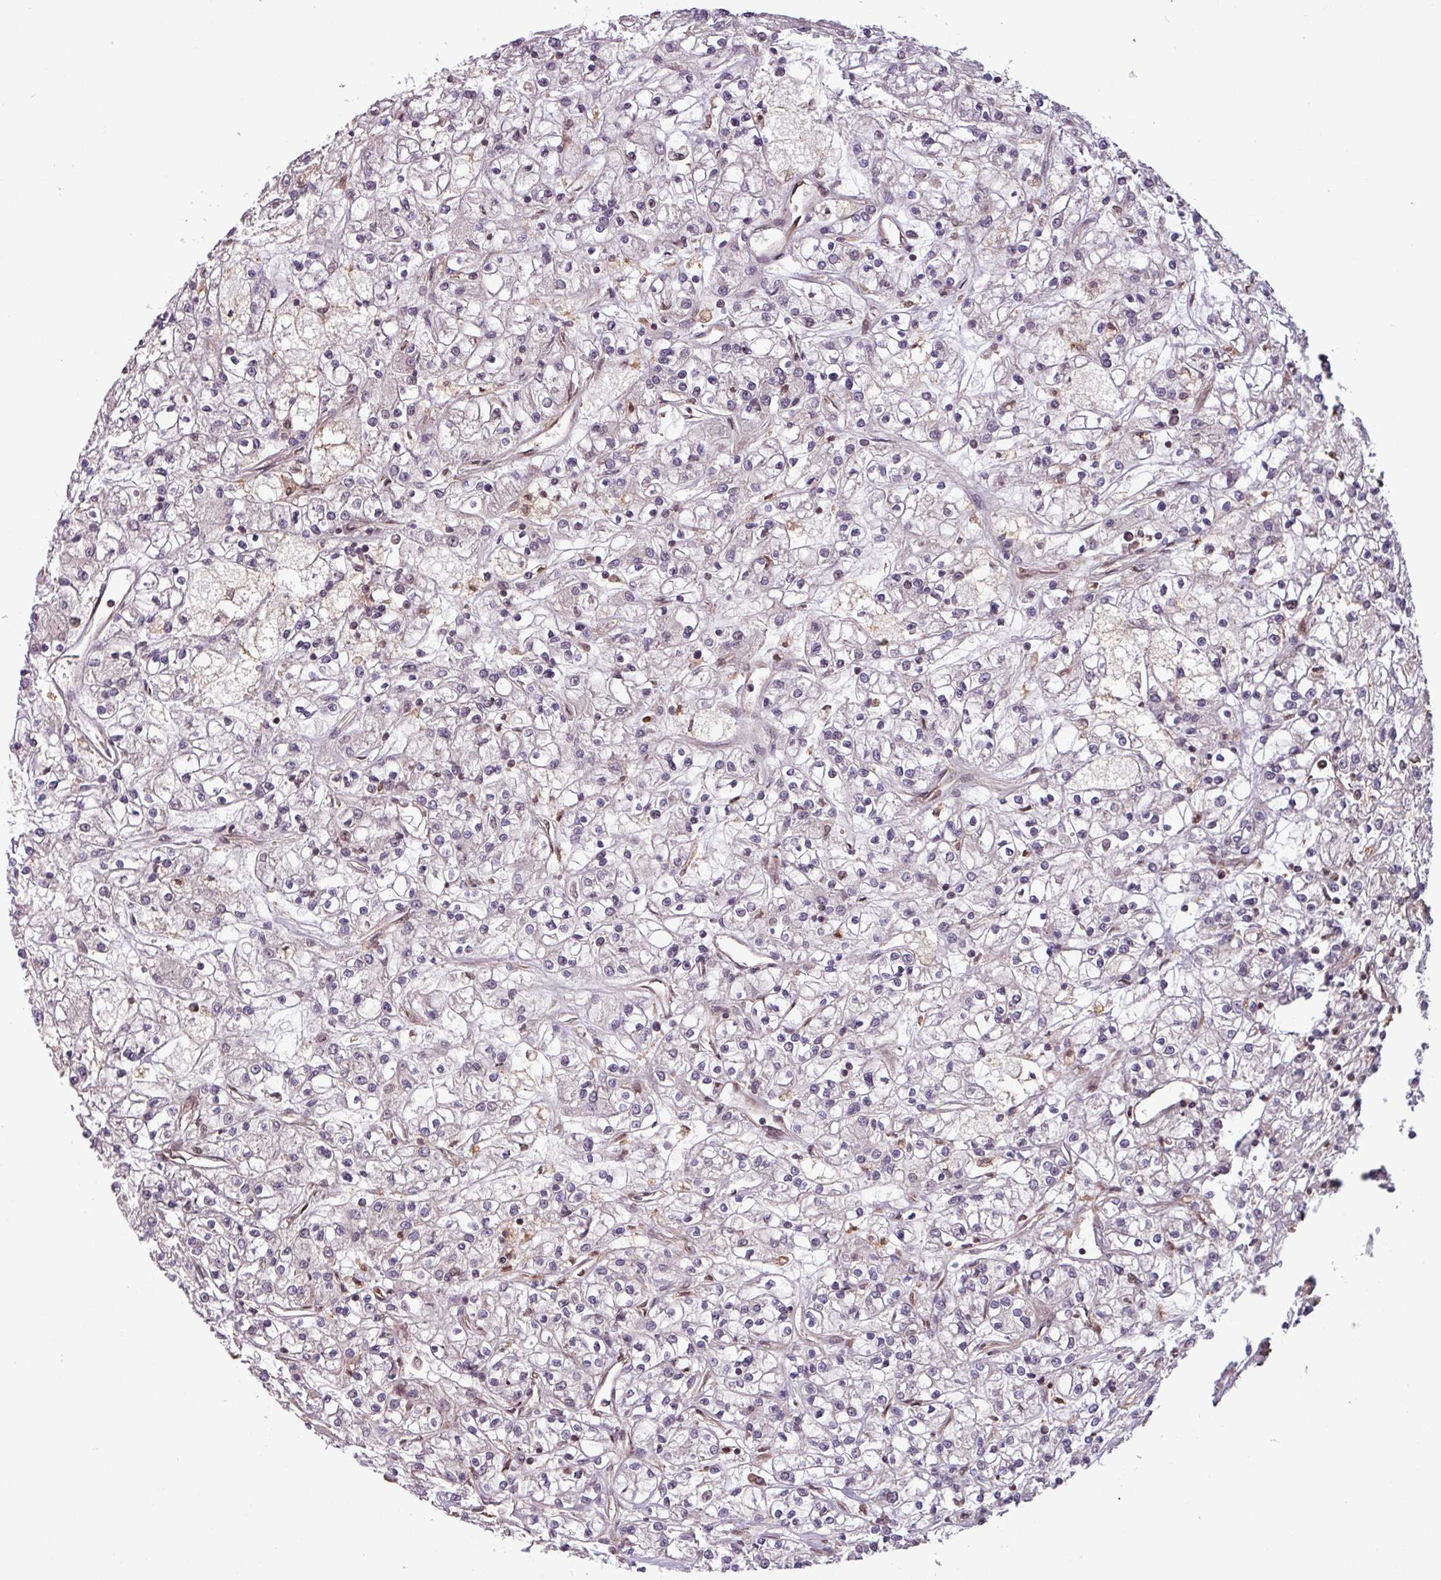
{"staining": {"intensity": "negative", "quantity": "none", "location": "none"}, "tissue": "renal cancer", "cell_type": "Tumor cells", "image_type": "cancer", "snomed": [{"axis": "morphology", "description": "Adenocarcinoma, NOS"}, {"axis": "topography", "description": "Kidney"}], "caption": "DAB (3,3'-diaminobenzidine) immunohistochemical staining of renal cancer (adenocarcinoma) reveals no significant positivity in tumor cells.", "gene": "RBM4B", "patient": {"sex": "female", "age": 59}}